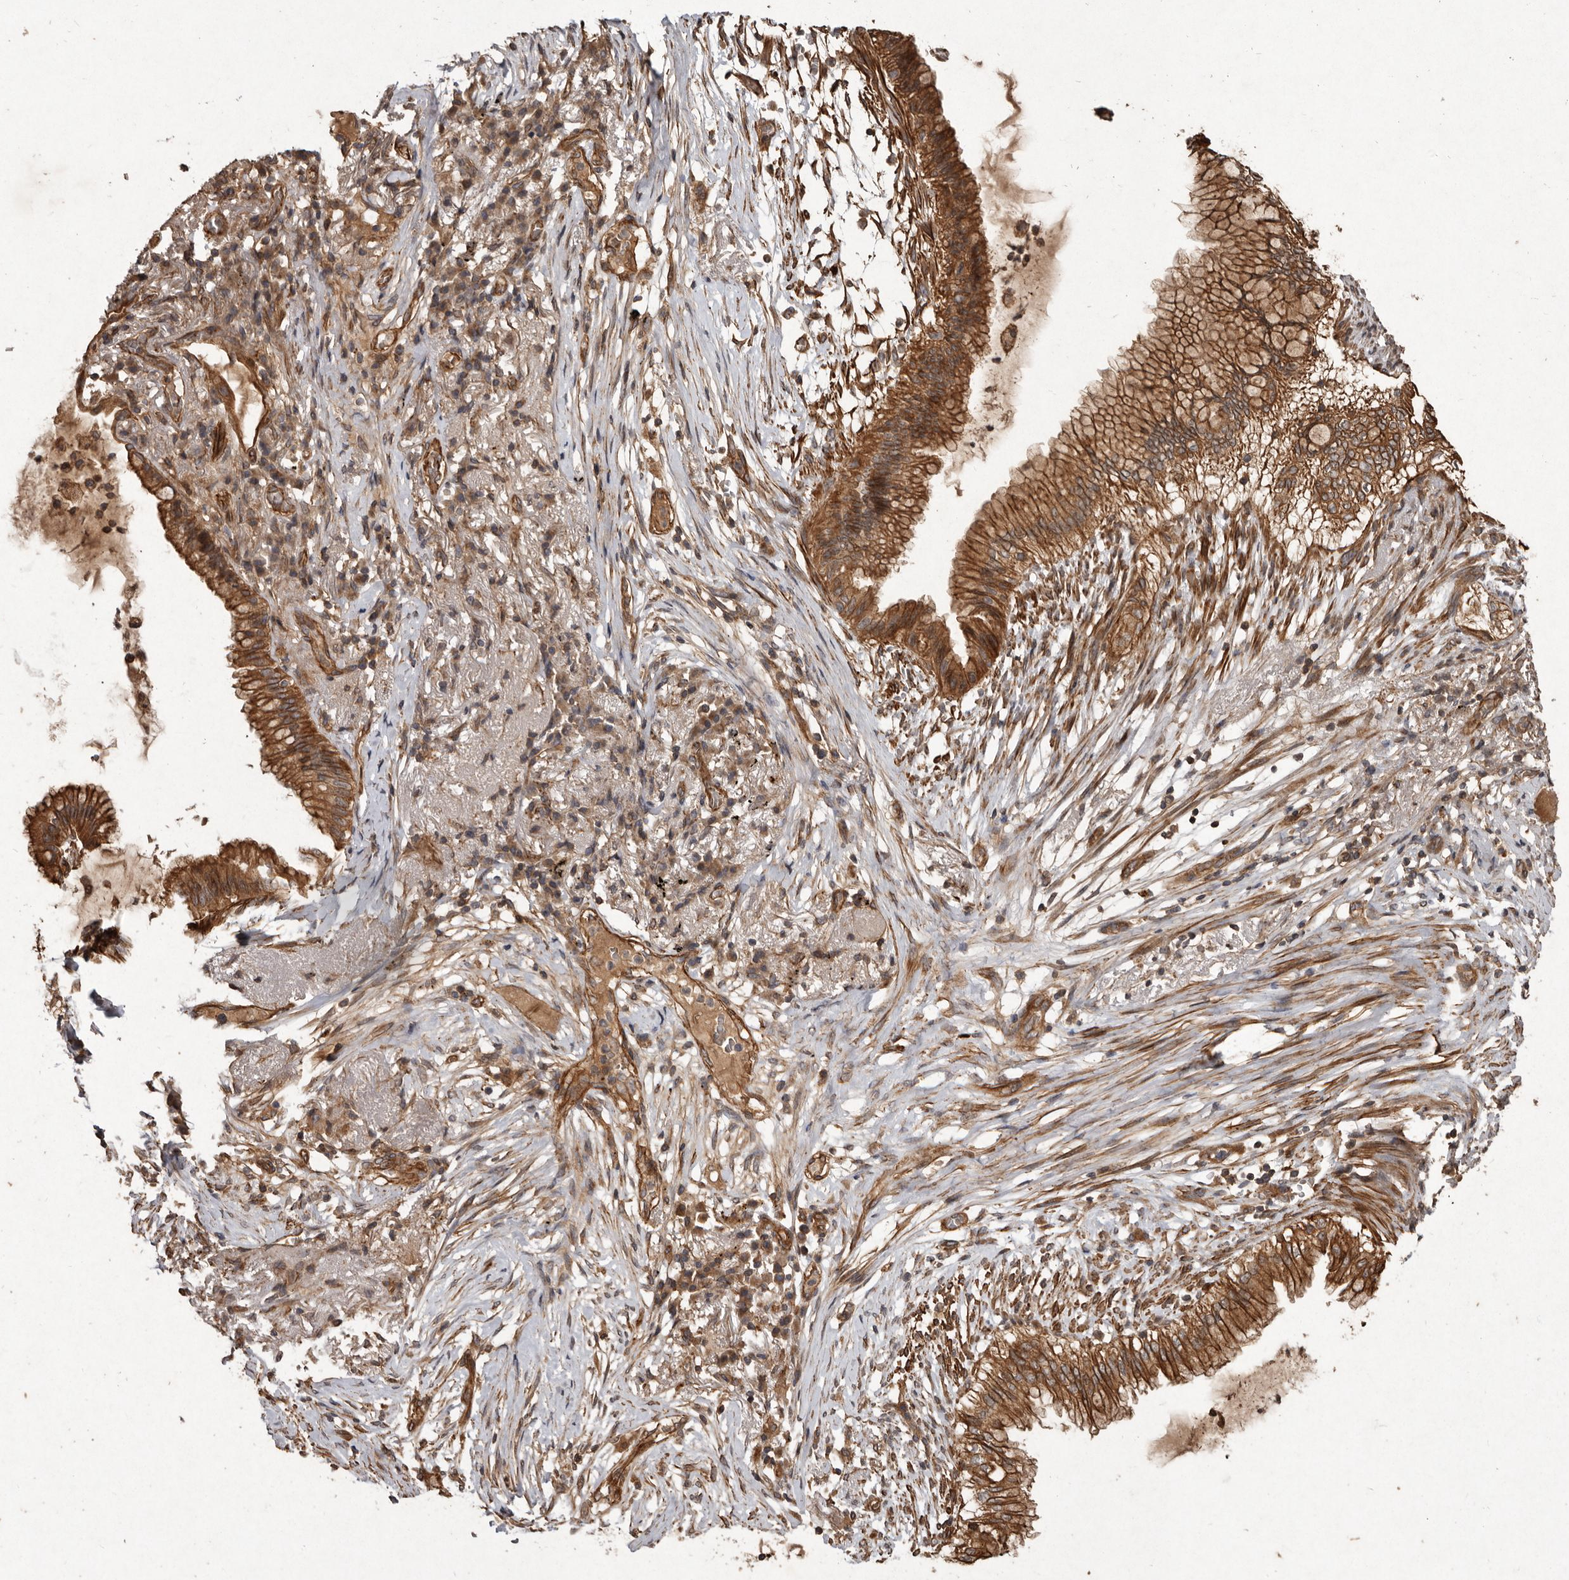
{"staining": {"intensity": "strong", "quantity": ">75%", "location": "cytoplasmic/membranous"}, "tissue": "lung cancer", "cell_type": "Tumor cells", "image_type": "cancer", "snomed": [{"axis": "morphology", "description": "Adenocarcinoma, NOS"}, {"axis": "topography", "description": "Lung"}], "caption": "Immunohistochemistry (IHC) micrograph of human lung cancer (adenocarcinoma) stained for a protein (brown), which reveals high levels of strong cytoplasmic/membranous expression in about >75% of tumor cells.", "gene": "SEMA3A", "patient": {"sex": "female", "age": 70}}